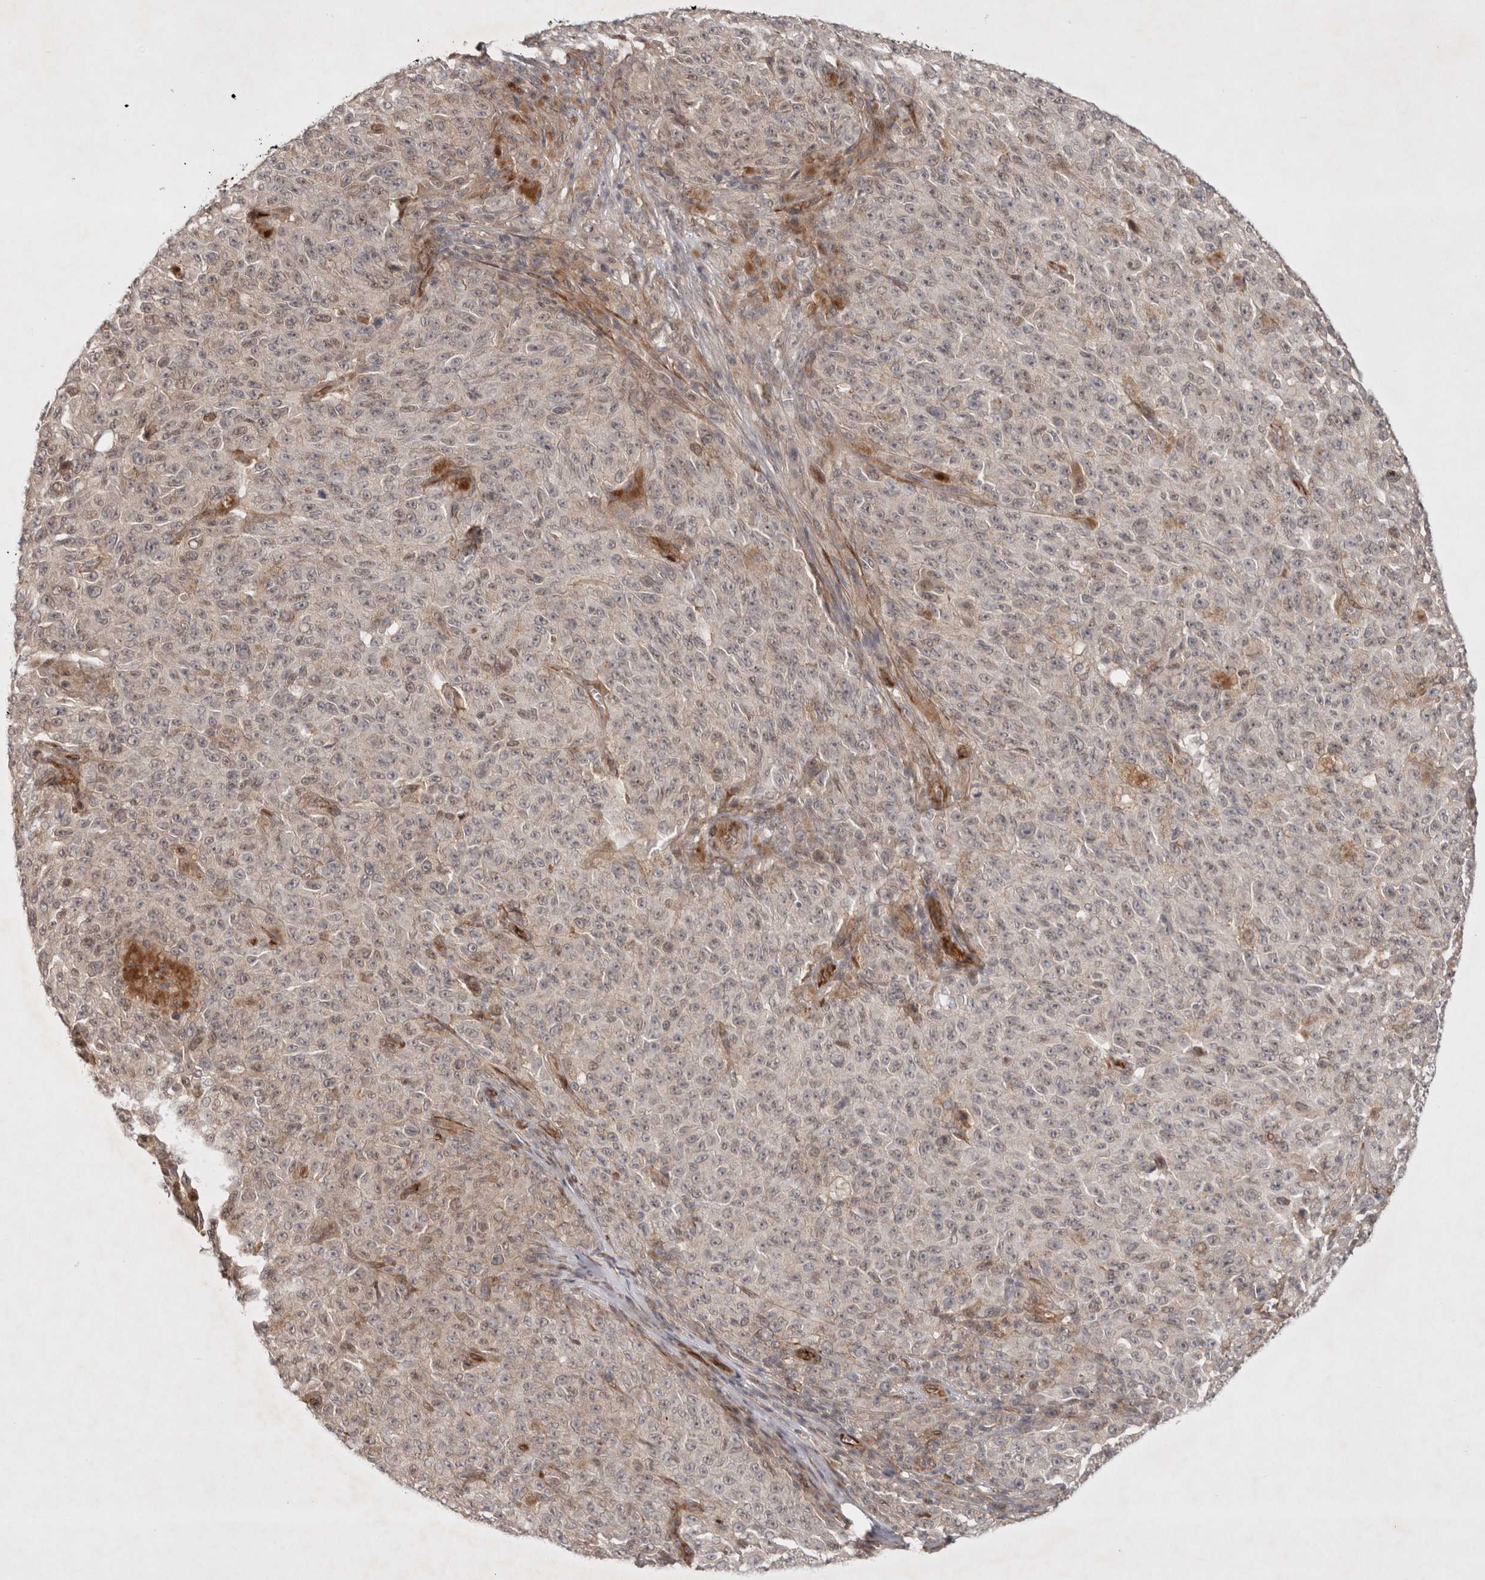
{"staining": {"intensity": "weak", "quantity": "<25%", "location": "nuclear"}, "tissue": "melanoma", "cell_type": "Tumor cells", "image_type": "cancer", "snomed": [{"axis": "morphology", "description": "Malignant melanoma, NOS"}, {"axis": "topography", "description": "Skin"}], "caption": "A photomicrograph of melanoma stained for a protein exhibits no brown staining in tumor cells.", "gene": "ZNF318", "patient": {"sex": "female", "age": 82}}